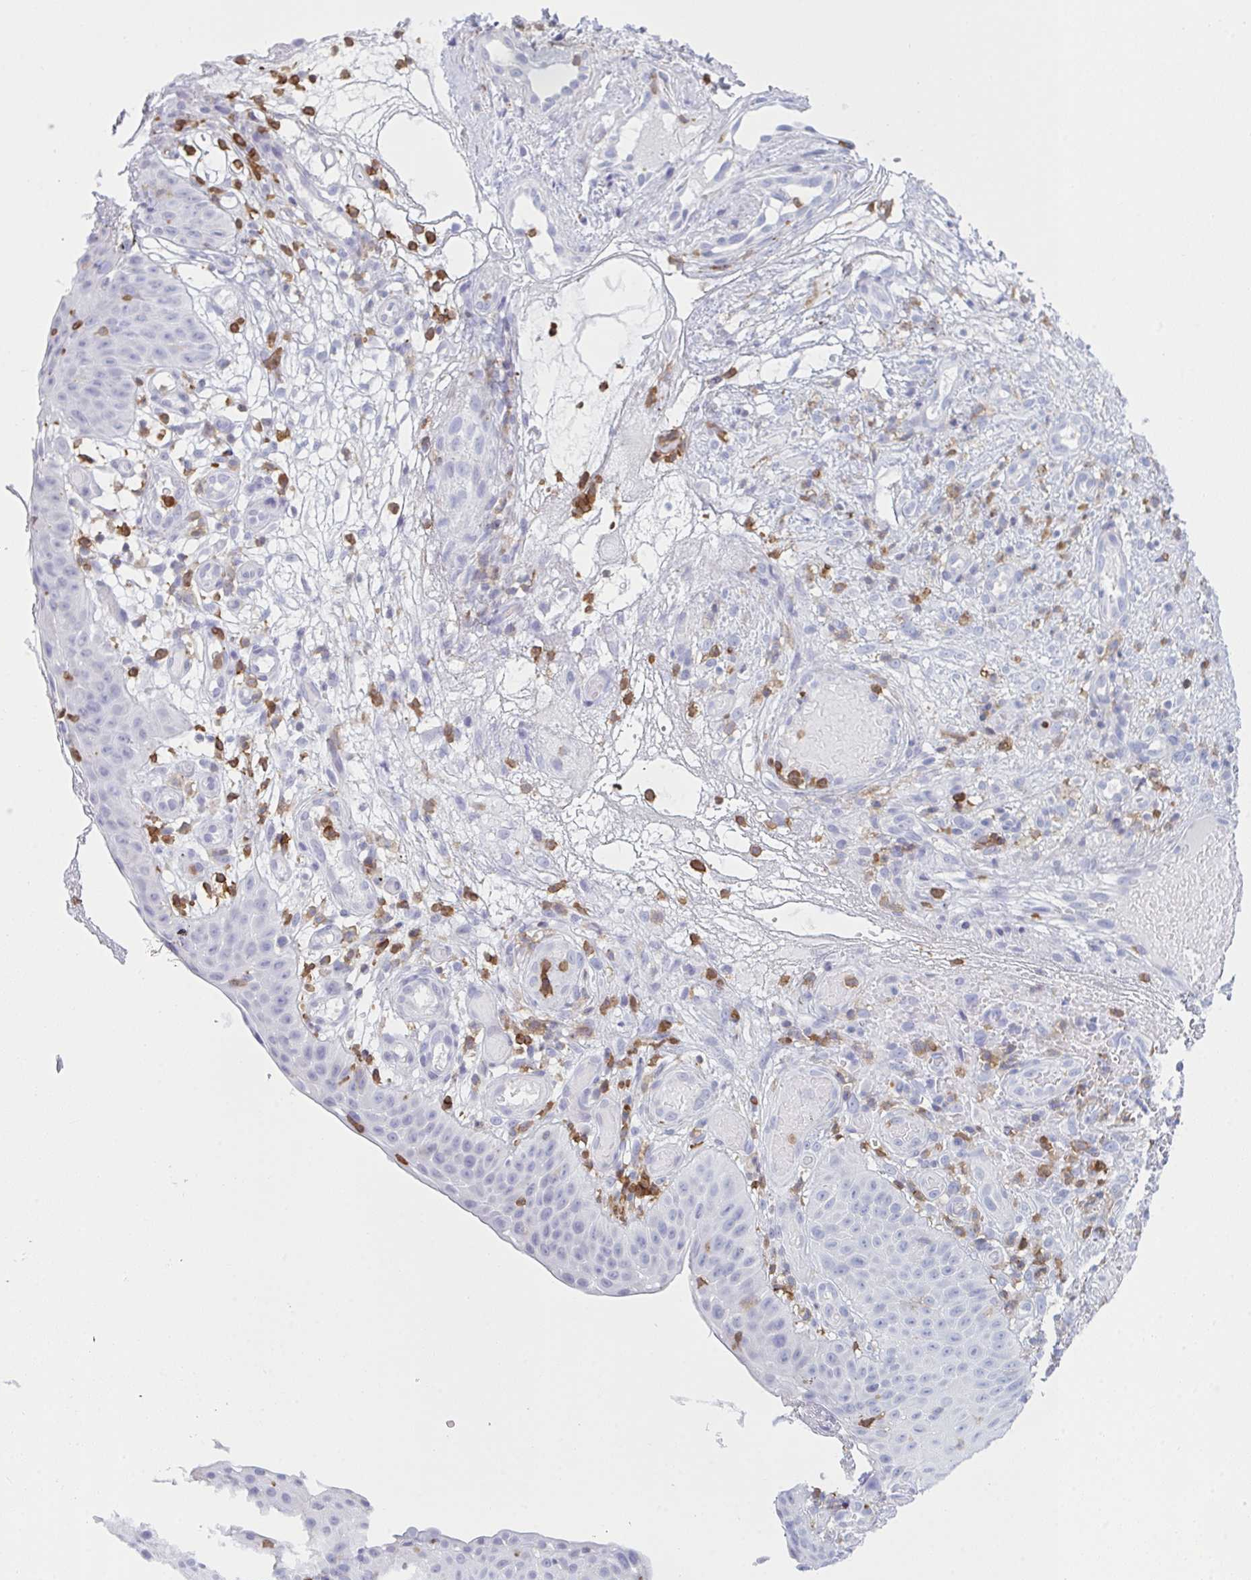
{"staining": {"intensity": "negative", "quantity": "none", "location": "none"}, "tissue": "nasopharynx", "cell_type": "Respiratory epithelial cells", "image_type": "normal", "snomed": [{"axis": "morphology", "description": "Normal tissue, NOS"}, {"axis": "morphology", "description": "Inflammation, NOS"}, {"axis": "topography", "description": "Nasopharynx"}], "caption": "Immunohistochemical staining of unremarkable human nasopharynx reveals no significant positivity in respiratory epithelial cells. Nuclei are stained in blue.", "gene": "MYO1F", "patient": {"sex": "male", "age": 54}}